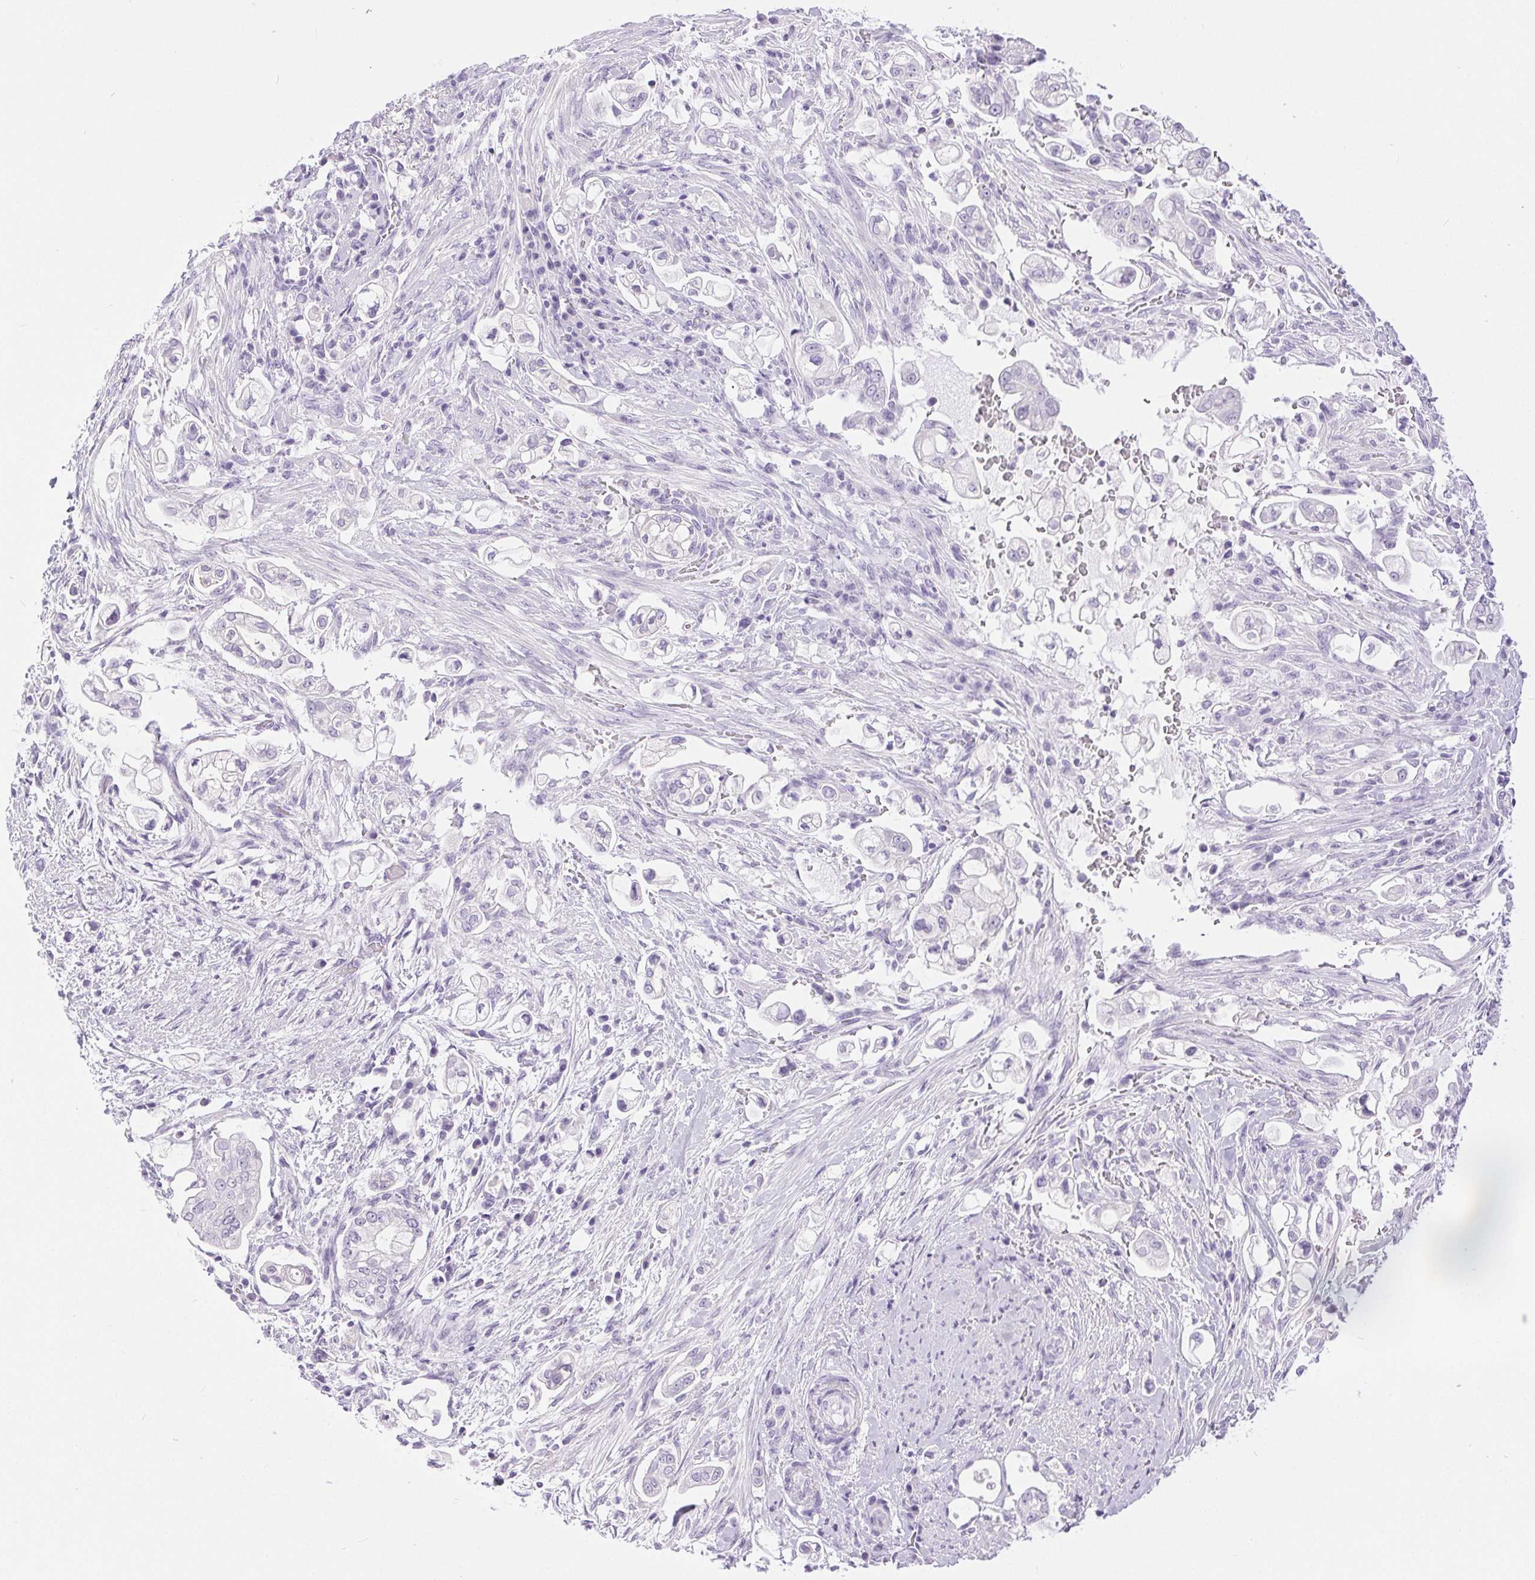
{"staining": {"intensity": "negative", "quantity": "none", "location": "none"}, "tissue": "pancreatic cancer", "cell_type": "Tumor cells", "image_type": "cancer", "snomed": [{"axis": "morphology", "description": "Adenocarcinoma, NOS"}, {"axis": "topography", "description": "Pancreas"}], "caption": "Immunohistochemistry image of pancreatic cancer (adenocarcinoma) stained for a protein (brown), which reveals no staining in tumor cells.", "gene": "XDH", "patient": {"sex": "female", "age": 69}}